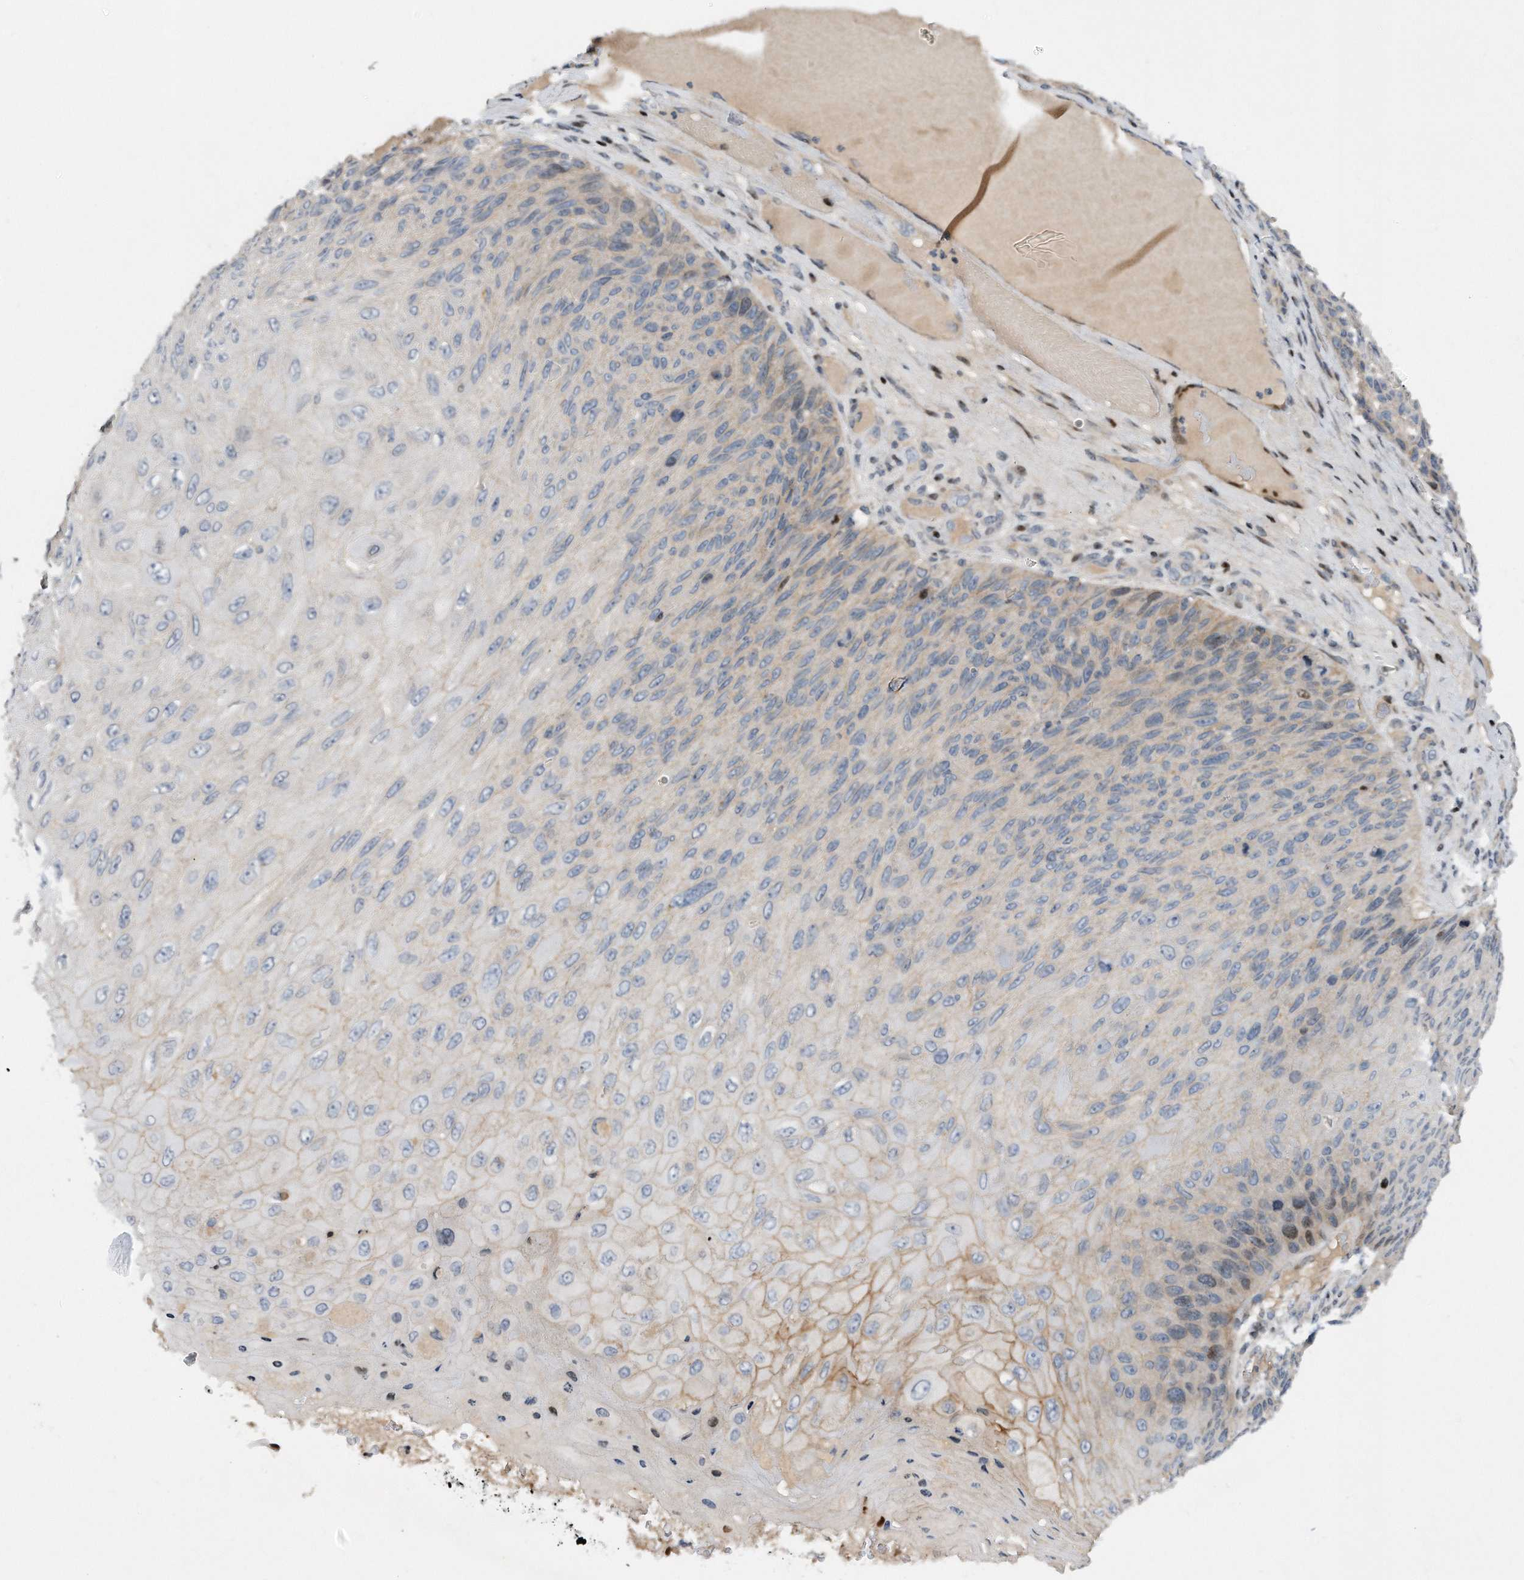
{"staining": {"intensity": "moderate", "quantity": "<25%", "location": "cytoplasmic/membranous,nuclear"}, "tissue": "skin cancer", "cell_type": "Tumor cells", "image_type": "cancer", "snomed": [{"axis": "morphology", "description": "Squamous cell carcinoma, NOS"}, {"axis": "topography", "description": "Skin"}], "caption": "Immunohistochemistry (IHC) staining of skin cancer, which shows low levels of moderate cytoplasmic/membranous and nuclear expression in about <25% of tumor cells indicating moderate cytoplasmic/membranous and nuclear protein expression. The staining was performed using DAB (brown) for protein detection and nuclei were counterstained in hematoxylin (blue).", "gene": "CDH12", "patient": {"sex": "female", "age": 88}}